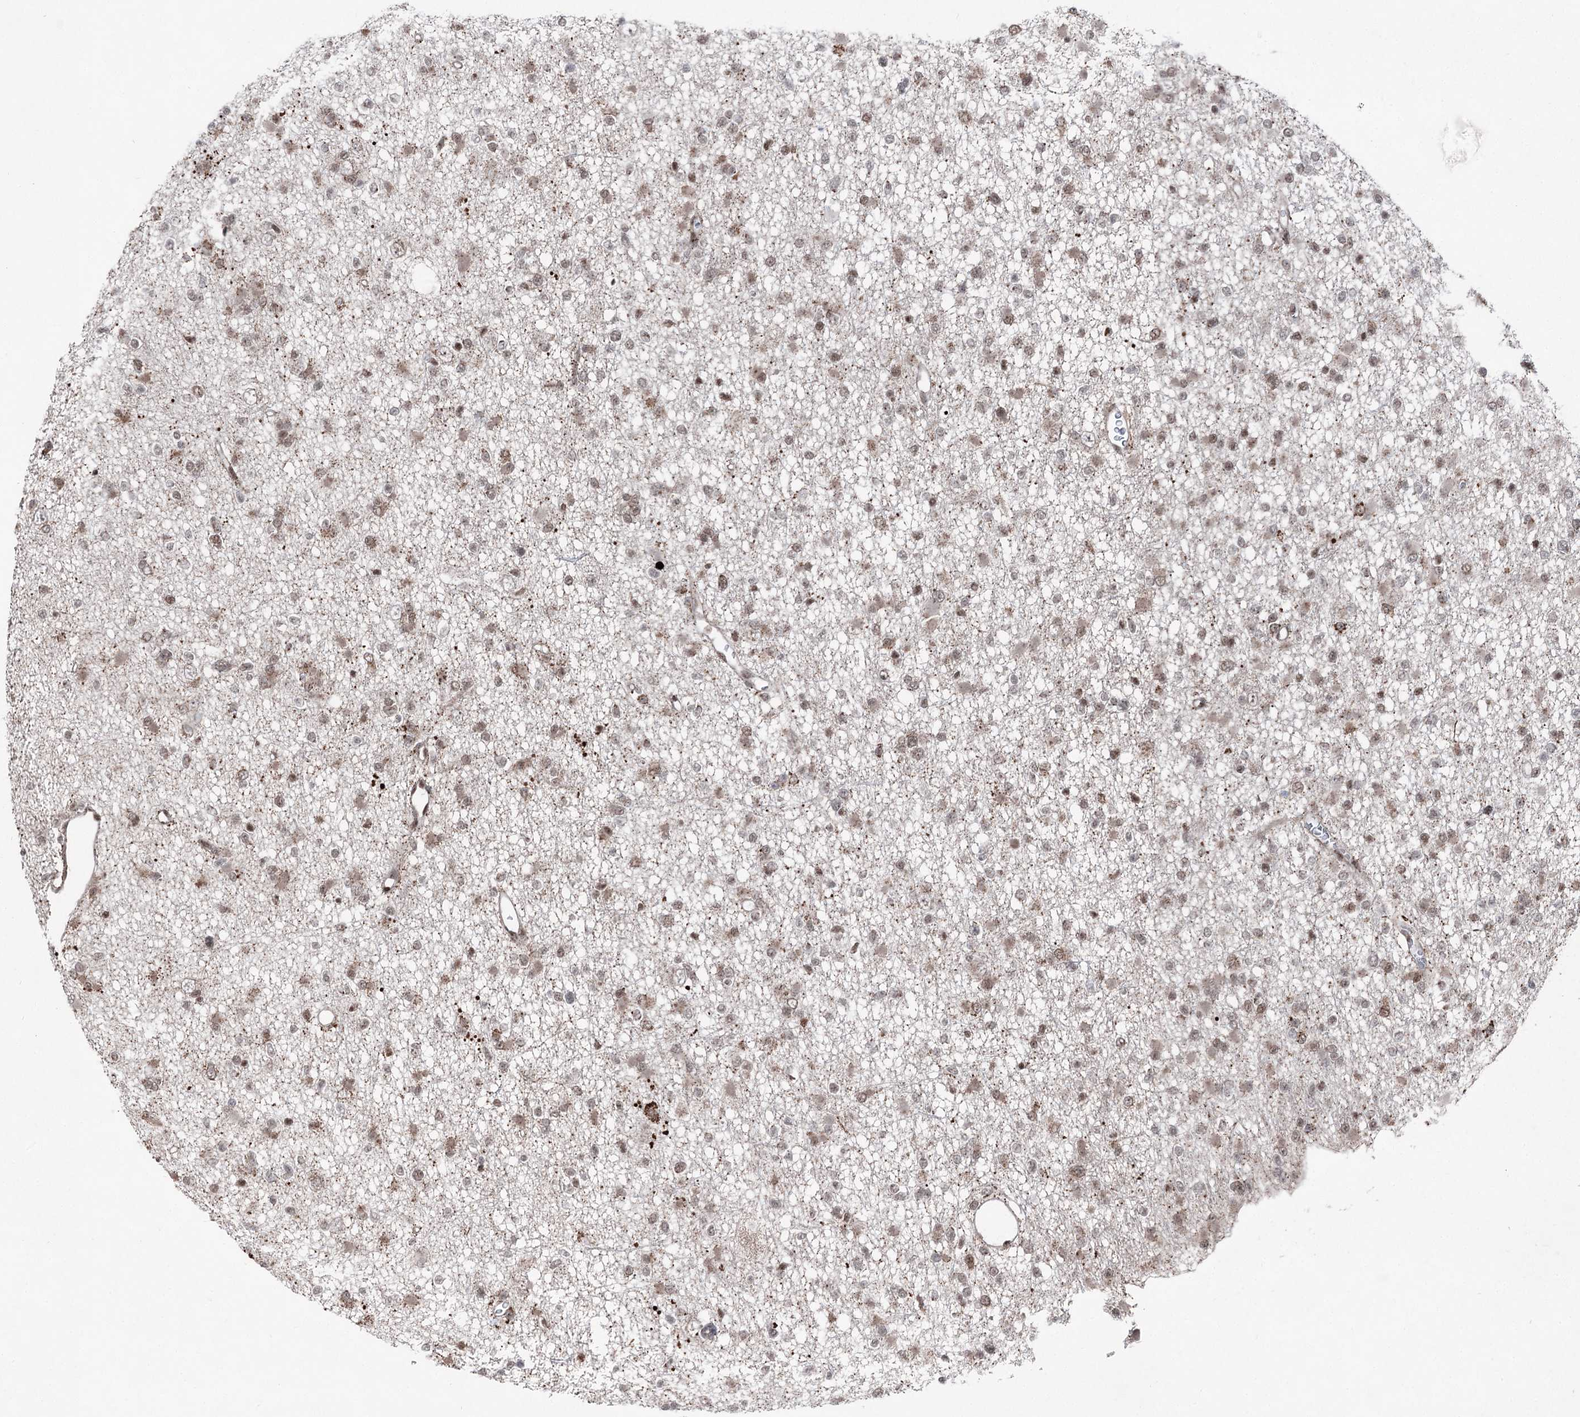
{"staining": {"intensity": "weak", "quantity": ">75%", "location": "cytoplasmic/membranous,nuclear"}, "tissue": "glioma", "cell_type": "Tumor cells", "image_type": "cancer", "snomed": [{"axis": "morphology", "description": "Glioma, malignant, Low grade"}, {"axis": "topography", "description": "Brain"}], "caption": "Protein staining by IHC shows weak cytoplasmic/membranous and nuclear staining in approximately >75% of tumor cells in glioma. (Brightfield microscopy of DAB IHC at high magnification).", "gene": "ZCCHC8", "patient": {"sex": "female", "age": 22}}